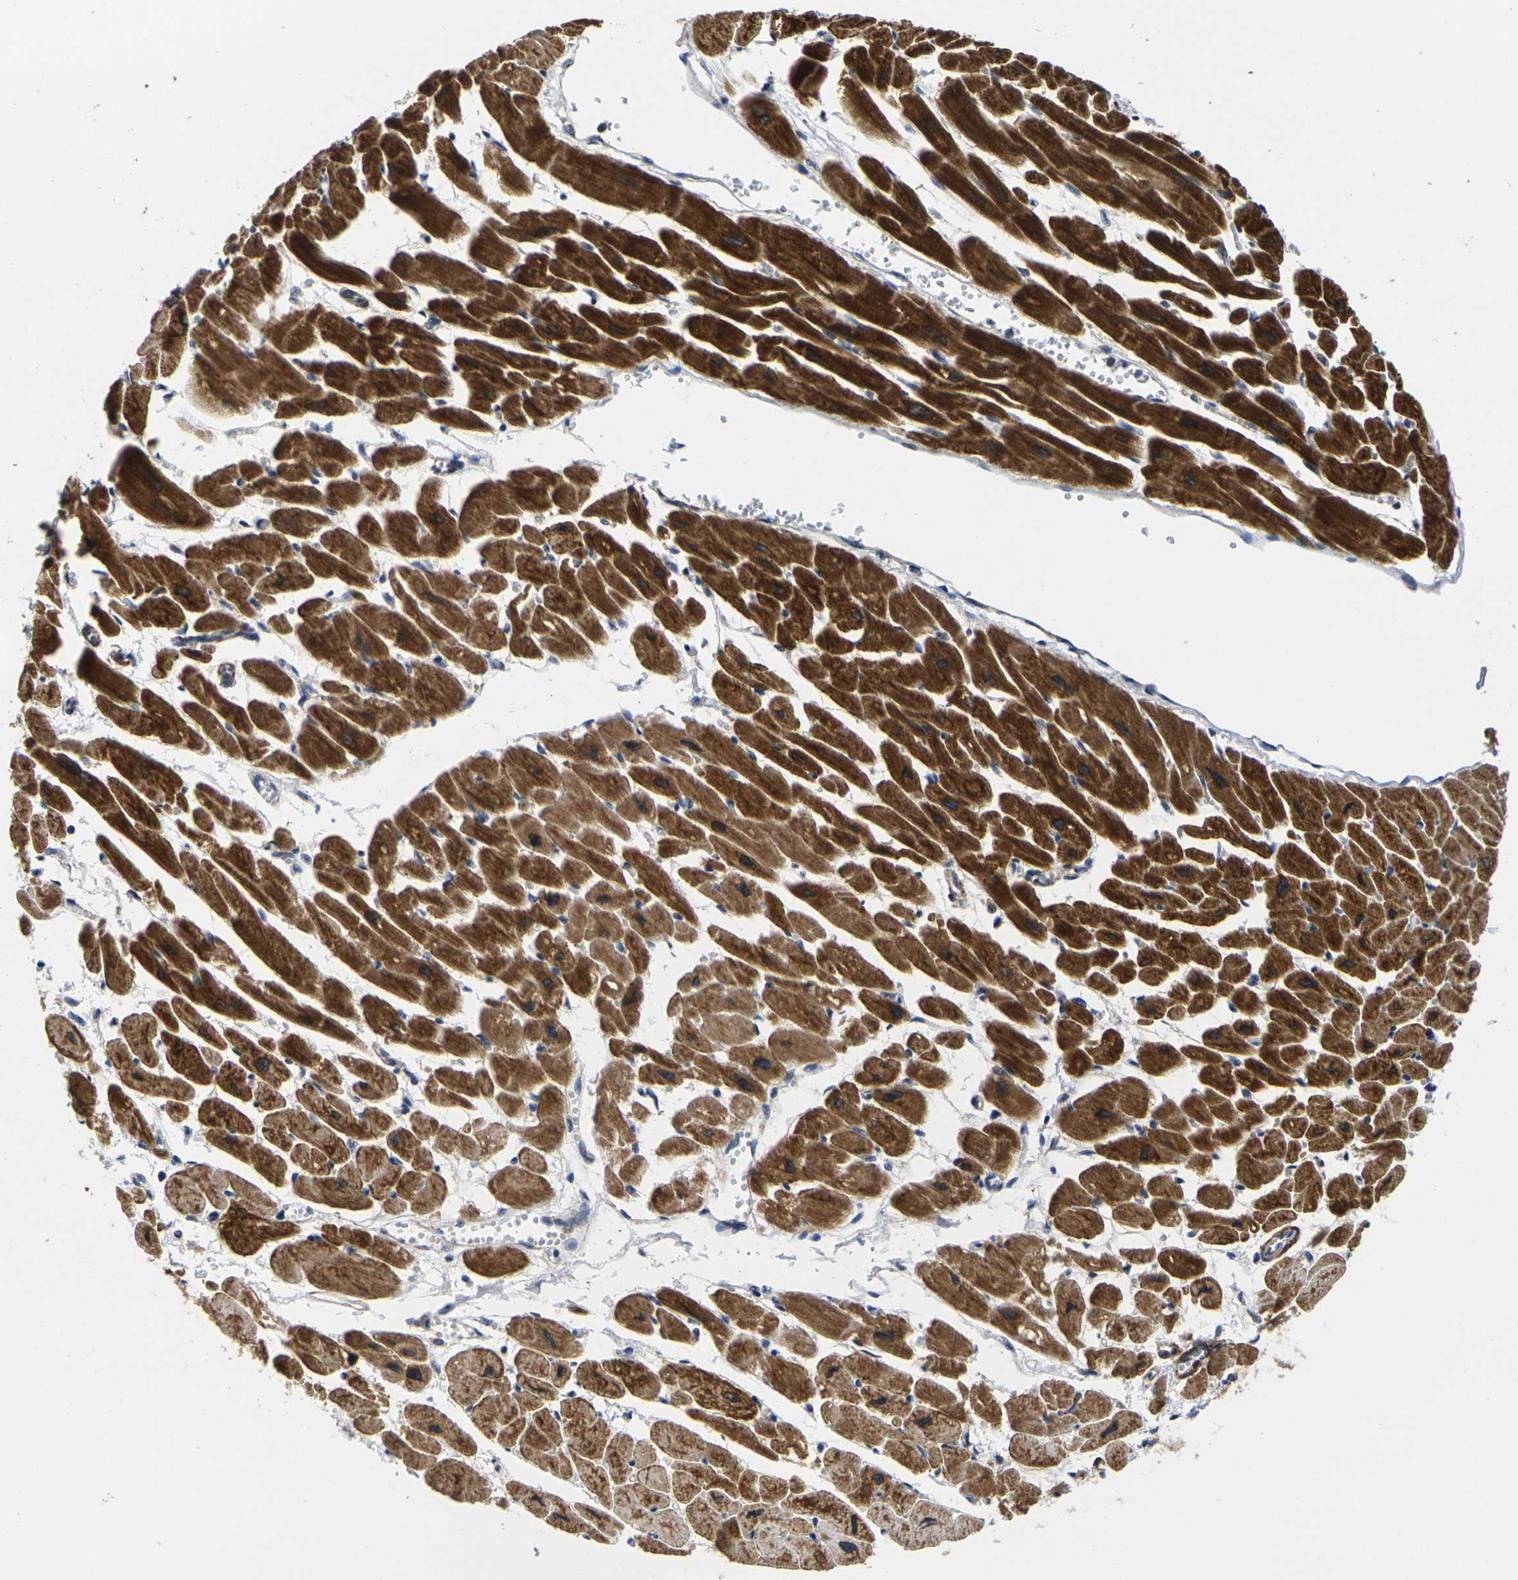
{"staining": {"intensity": "strong", "quantity": ">75%", "location": "cytoplasmic/membranous"}, "tissue": "heart muscle", "cell_type": "Cardiomyocytes", "image_type": "normal", "snomed": [{"axis": "morphology", "description": "Normal tissue, NOS"}, {"axis": "topography", "description": "Heart"}], "caption": "Protein staining displays strong cytoplasmic/membranous expression in approximately >75% of cardiomyocytes in benign heart muscle. The protein is stained brown, and the nuclei are stained in blue (DAB IHC with brightfield microscopy, high magnification).", "gene": "P2RY11", "patient": {"sex": "female", "age": 54}}